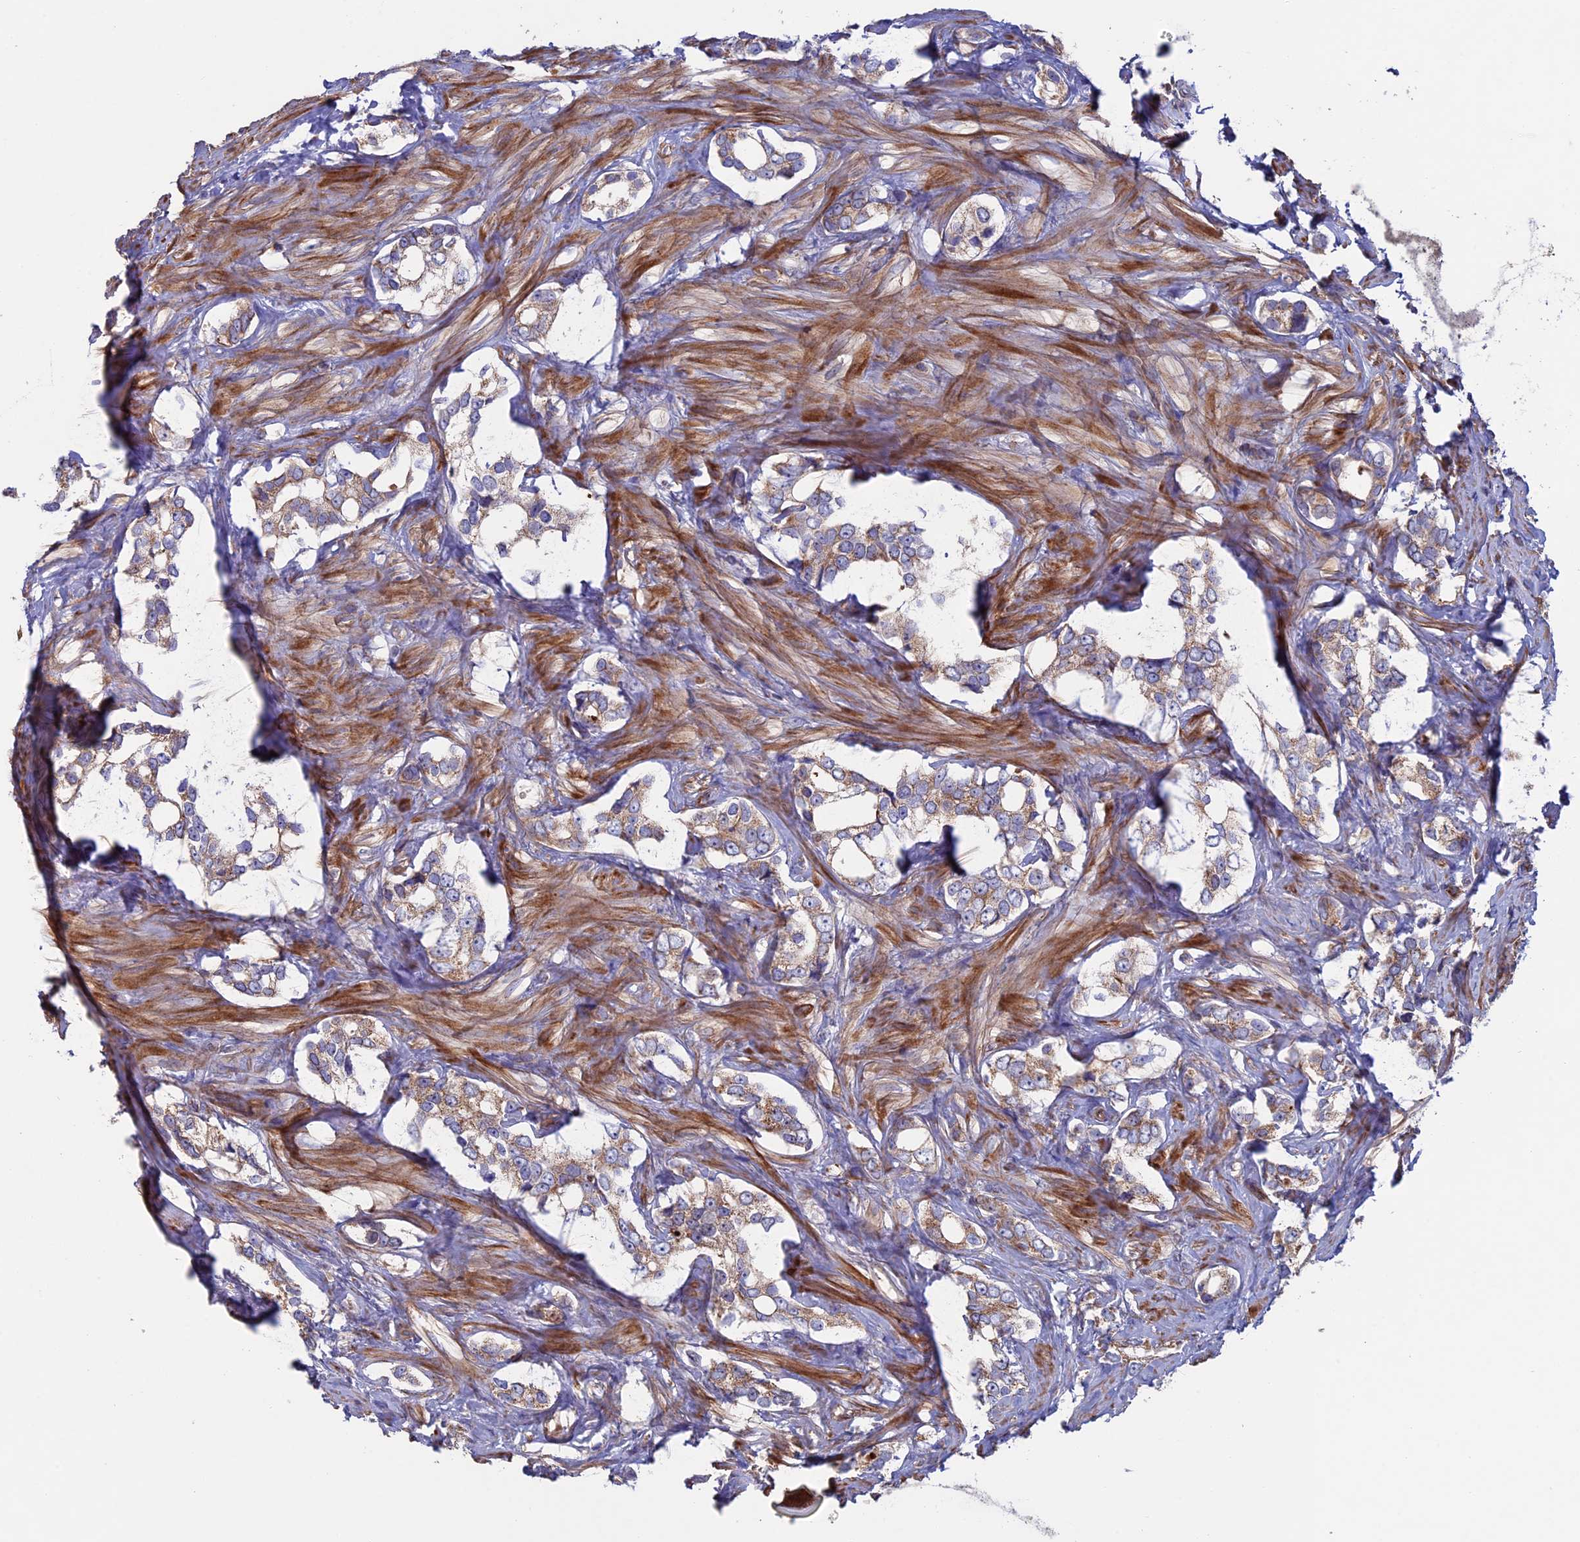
{"staining": {"intensity": "moderate", "quantity": ">75%", "location": "cytoplasmic/membranous"}, "tissue": "prostate cancer", "cell_type": "Tumor cells", "image_type": "cancer", "snomed": [{"axis": "morphology", "description": "Adenocarcinoma, High grade"}, {"axis": "topography", "description": "Prostate"}], "caption": "Protein staining reveals moderate cytoplasmic/membranous staining in approximately >75% of tumor cells in prostate cancer.", "gene": "SLC15A5", "patient": {"sex": "male", "age": 66}}